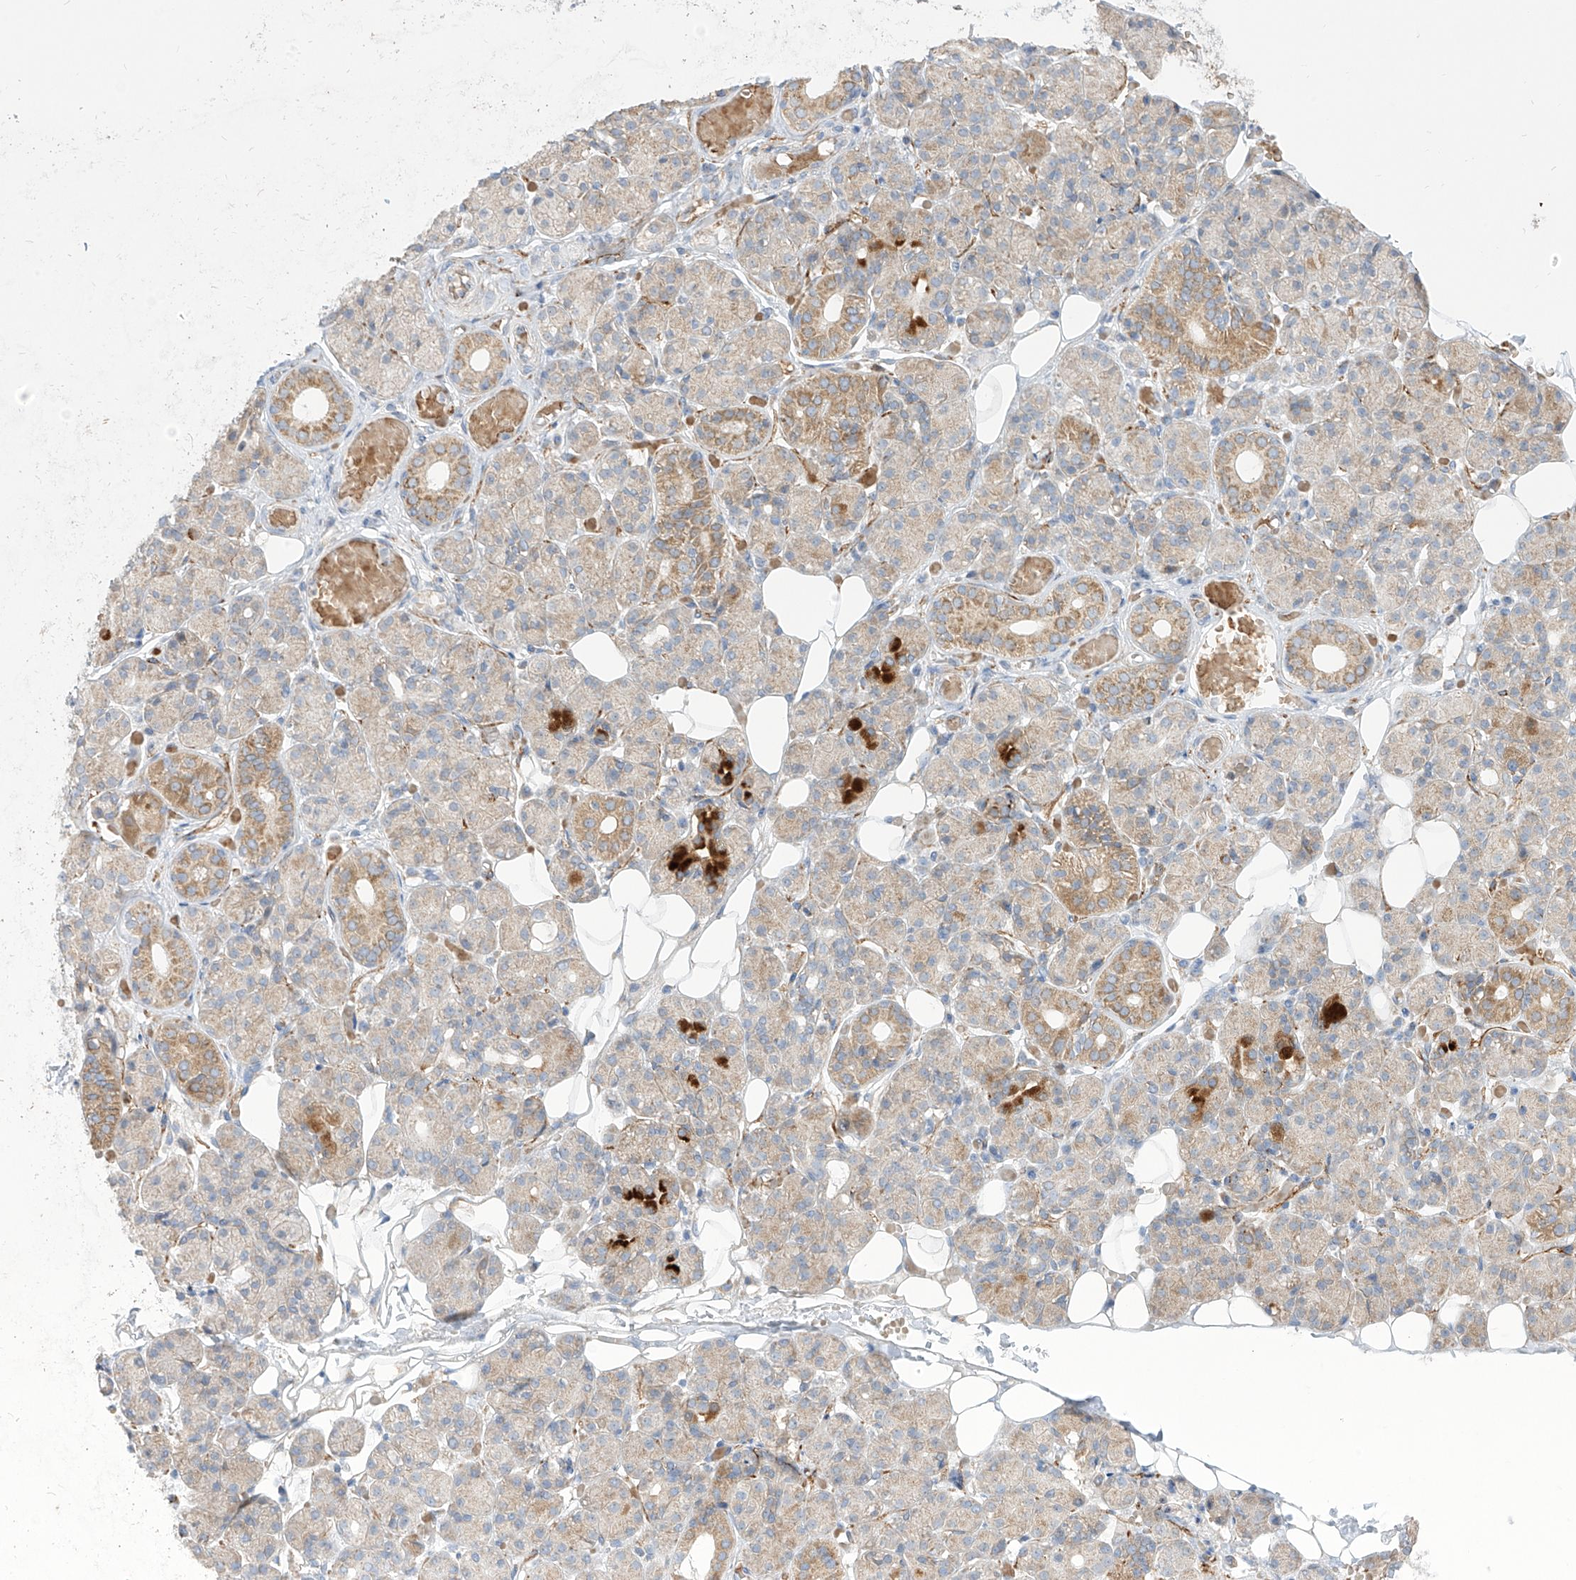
{"staining": {"intensity": "moderate", "quantity": "<25%", "location": "cytoplasmic/membranous"}, "tissue": "salivary gland", "cell_type": "Glandular cells", "image_type": "normal", "snomed": [{"axis": "morphology", "description": "Normal tissue, NOS"}, {"axis": "topography", "description": "Salivary gland"}], "caption": "Immunohistochemistry photomicrograph of unremarkable human salivary gland stained for a protein (brown), which demonstrates low levels of moderate cytoplasmic/membranous expression in about <25% of glandular cells.", "gene": "ARHGEF40", "patient": {"sex": "male", "age": 63}}